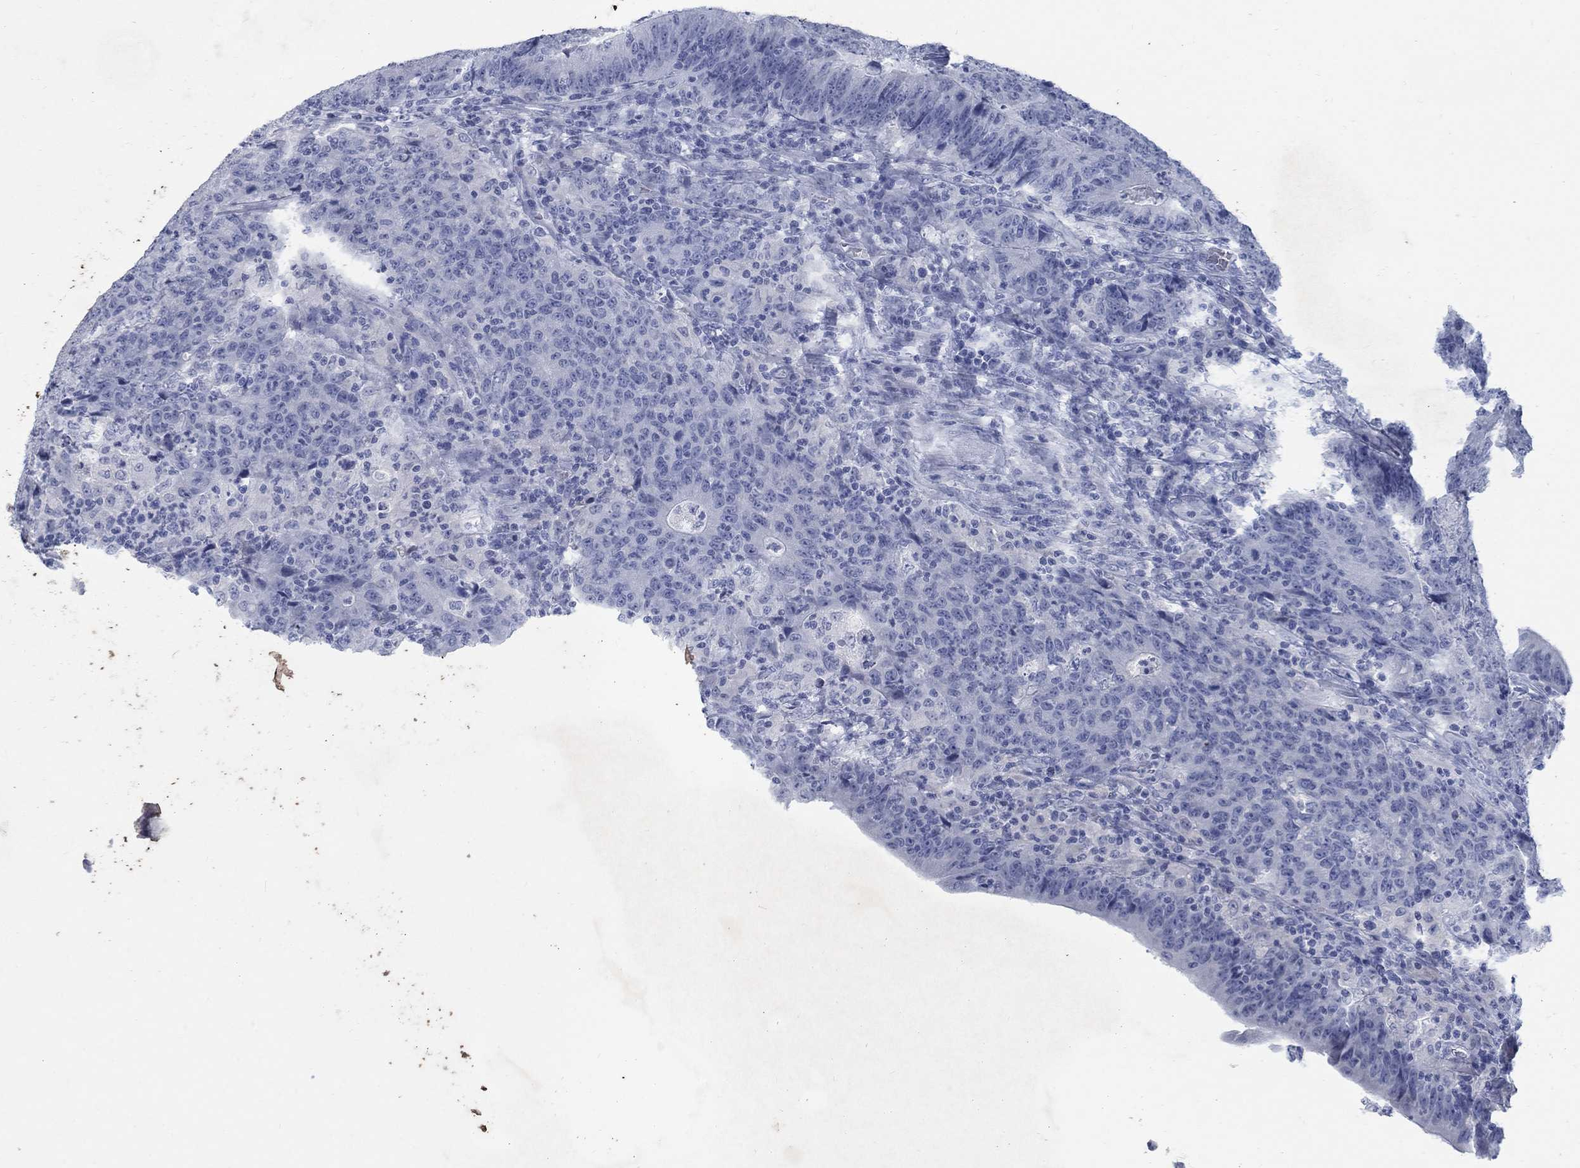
{"staining": {"intensity": "negative", "quantity": "none", "location": "none"}, "tissue": "colorectal cancer", "cell_type": "Tumor cells", "image_type": "cancer", "snomed": [{"axis": "morphology", "description": "Adenocarcinoma, NOS"}, {"axis": "topography", "description": "Colon"}], "caption": "High magnification brightfield microscopy of colorectal cancer (adenocarcinoma) stained with DAB (brown) and counterstained with hematoxylin (blue): tumor cells show no significant staining. (DAB immunohistochemistry (IHC), high magnification).", "gene": "RFTN2", "patient": {"sex": "female", "age": 75}}